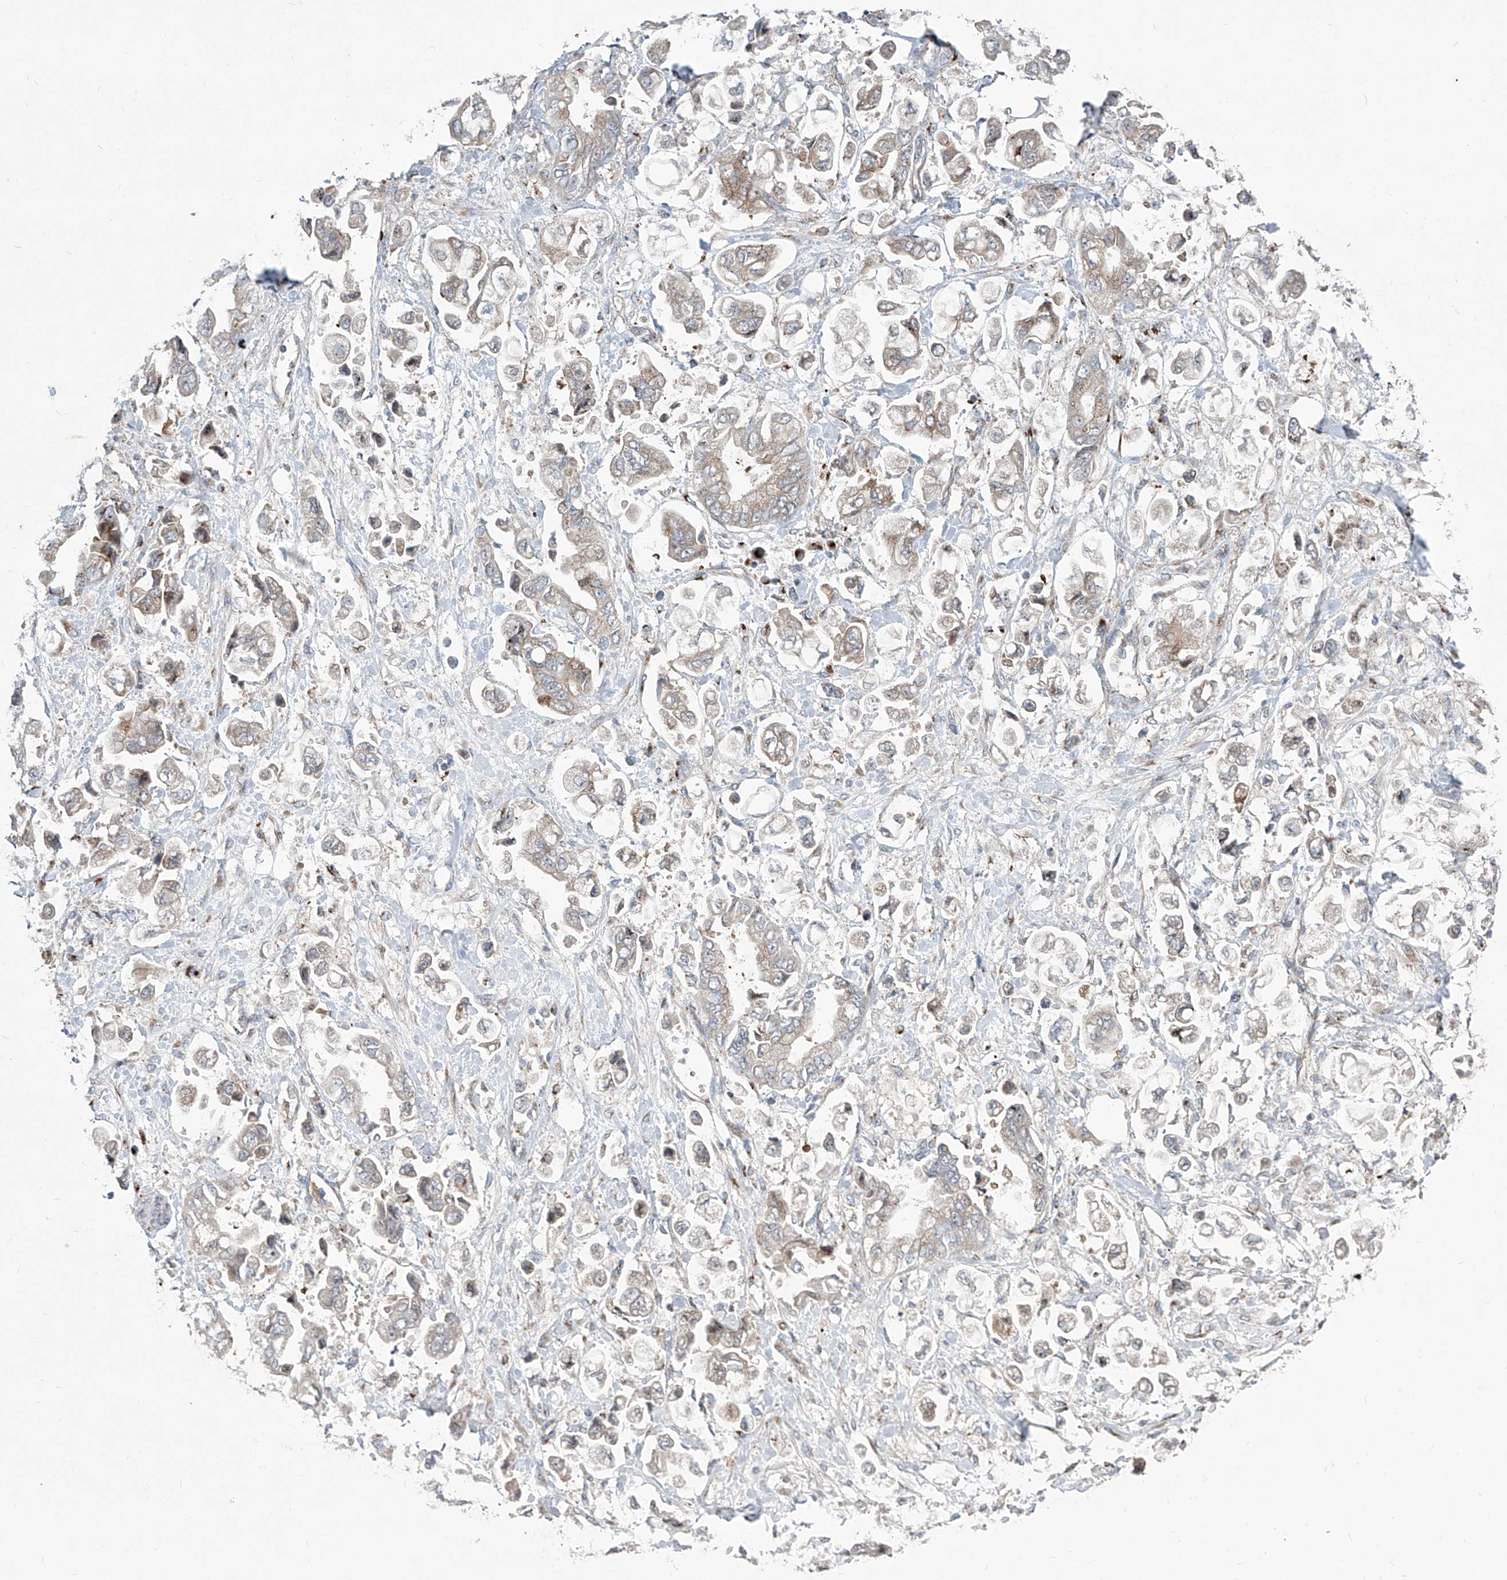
{"staining": {"intensity": "weak", "quantity": "25%-75%", "location": "cytoplasmic/membranous"}, "tissue": "stomach cancer", "cell_type": "Tumor cells", "image_type": "cancer", "snomed": [{"axis": "morphology", "description": "Normal tissue, NOS"}, {"axis": "morphology", "description": "Adenocarcinoma, NOS"}, {"axis": "topography", "description": "Stomach"}], "caption": "This micrograph reveals adenocarcinoma (stomach) stained with IHC to label a protein in brown. The cytoplasmic/membranous of tumor cells show weak positivity for the protein. Nuclei are counter-stained blue.", "gene": "CDH5", "patient": {"sex": "male", "age": 62}}